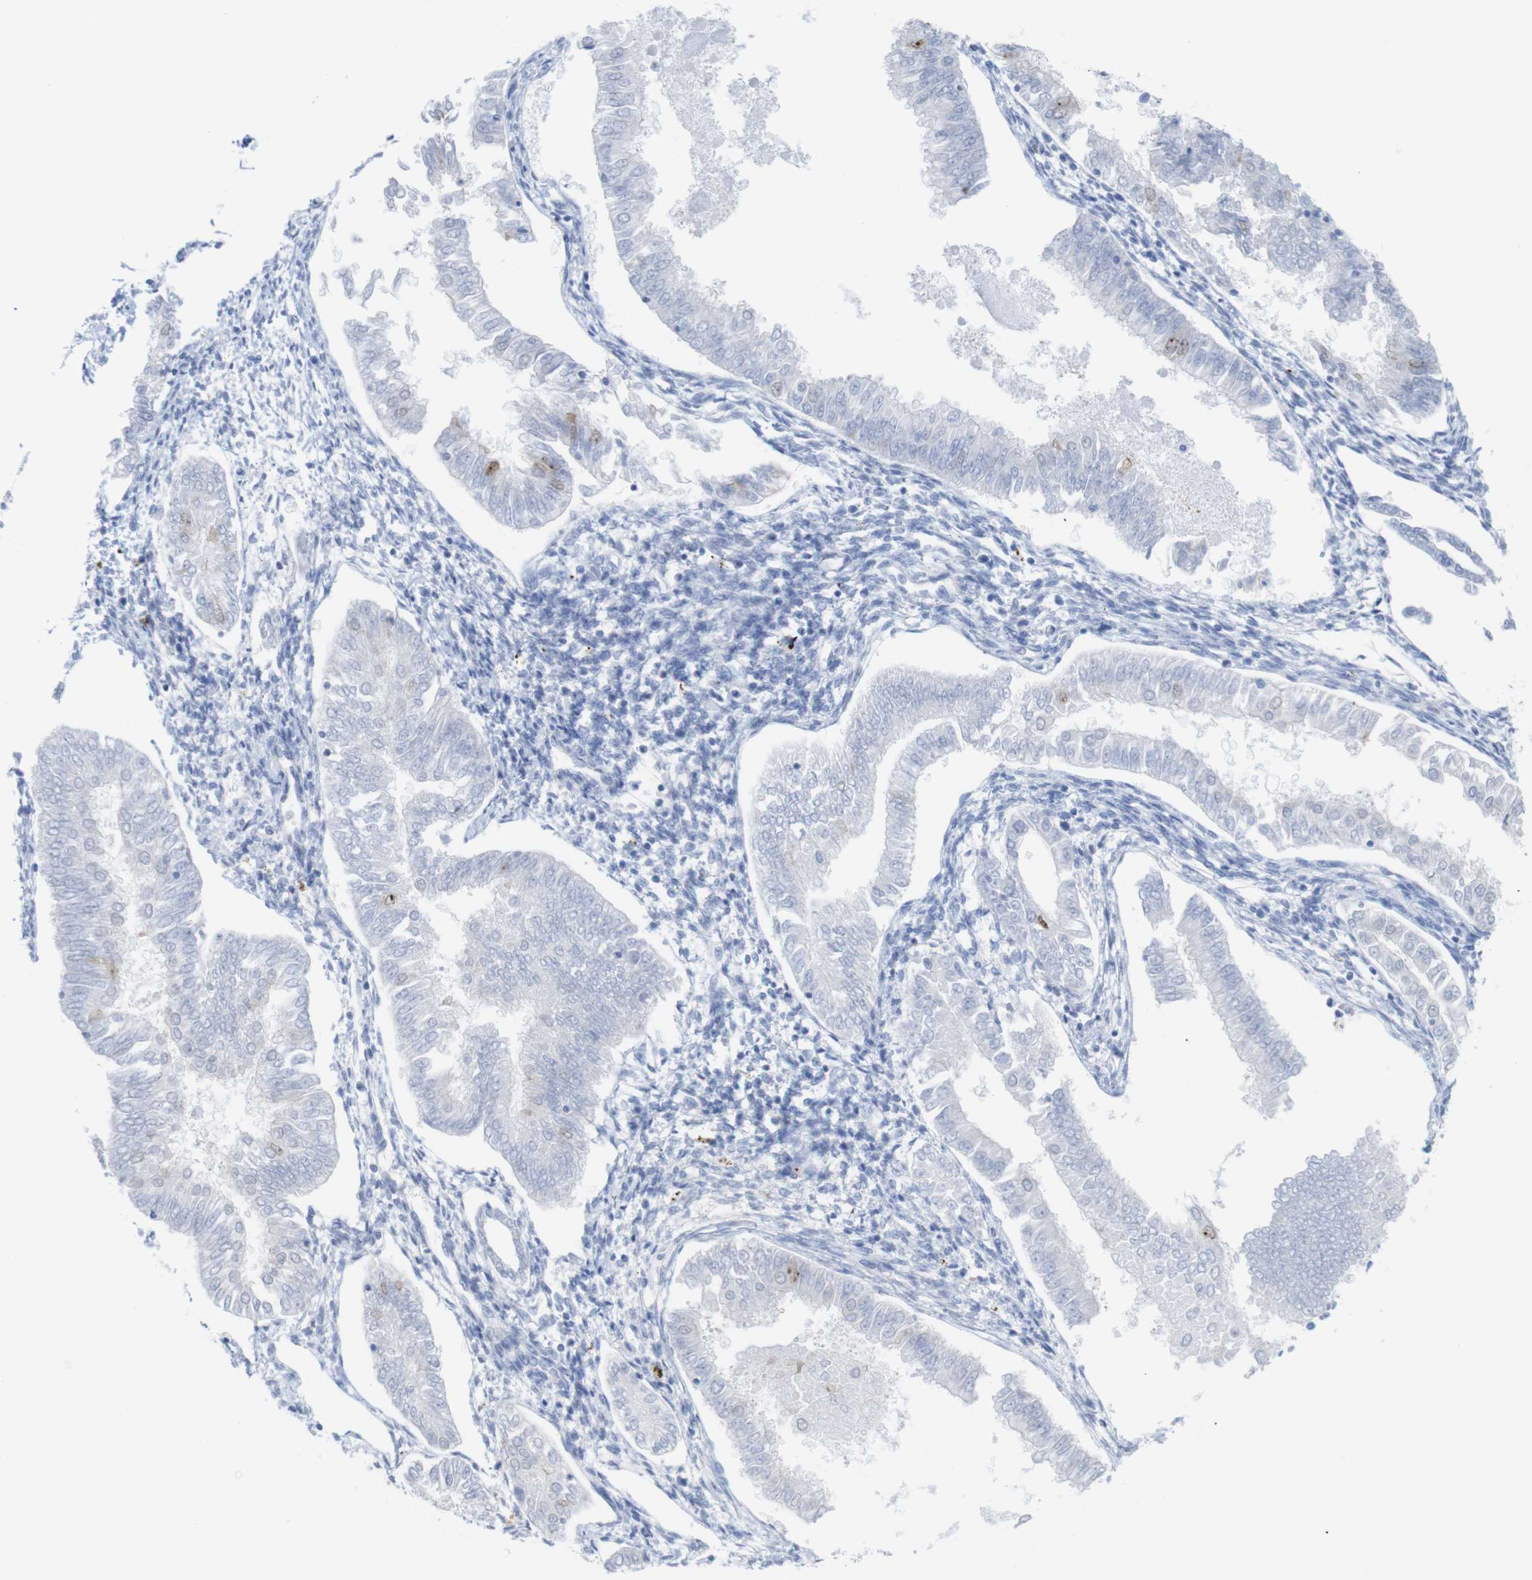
{"staining": {"intensity": "moderate", "quantity": "<25%", "location": "nuclear"}, "tissue": "endometrial cancer", "cell_type": "Tumor cells", "image_type": "cancer", "snomed": [{"axis": "morphology", "description": "Adenocarcinoma, NOS"}, {"axis": "topography", "description": "Endometrium"}], "caption": "Brown immunohistochemical staining in human endometrial cancer demonstrates moderate nuclear expression in about <25% of tumor cells.", "gene": "PNMA1", "patient": {"sex": "female", "age": 53}}